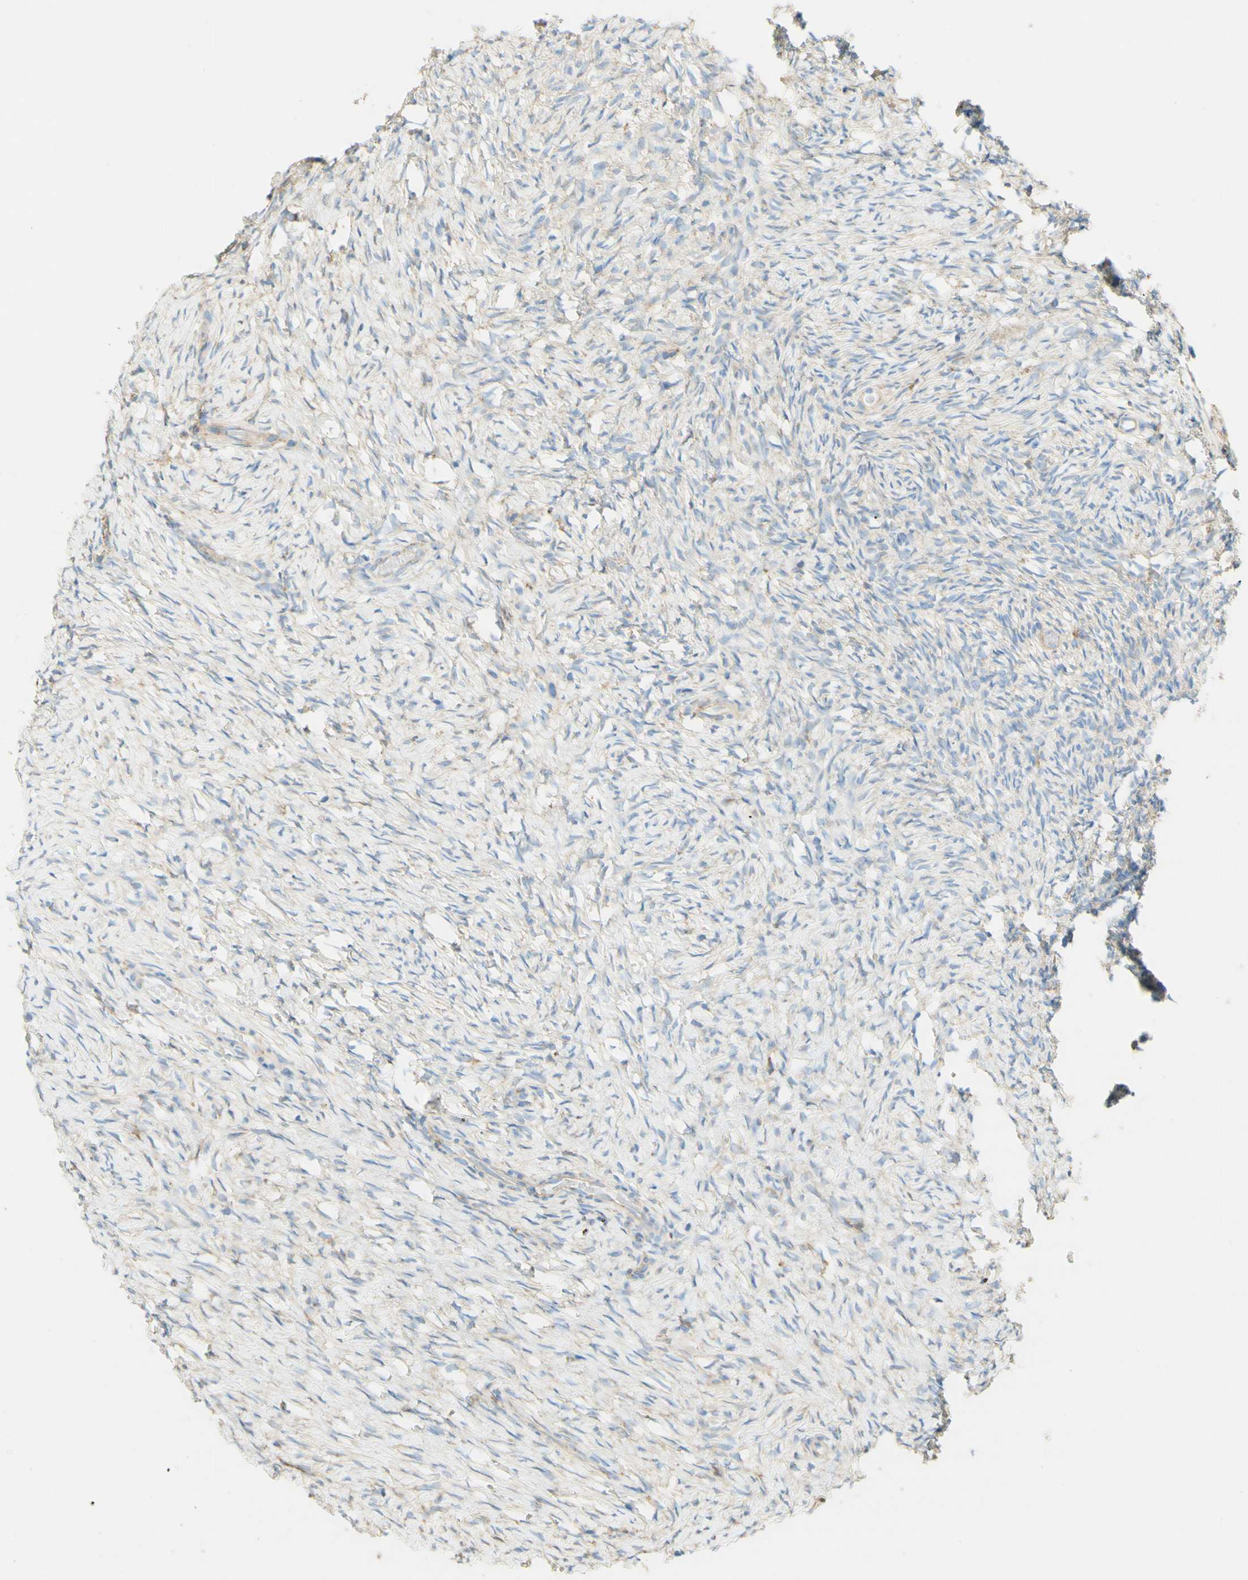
{"staining": {"intensity": "weak", "quantity": "<25%", "location": "cytoplasmic/membranous"}, "tissue": "ovary", "cell_type": "Ovarian stroma cells", "image_type": "normal", "snomed": [{"axis": "morphology", "description": "Normal tissue, NOS"}, {"axis": "topography", "description": "Ovary"}], "caption": "A high-resolution histopathology image shows IHC staining of benign ovary, which exhibits no significant expression in ovarian stroma cells. (DAB (3,3'-diaminobenzidine) immunohistochemistry (IHC) with hematoxylin counter stain).", "gene": "CLTC", "patient": {"sex": "female", "age": 35}}